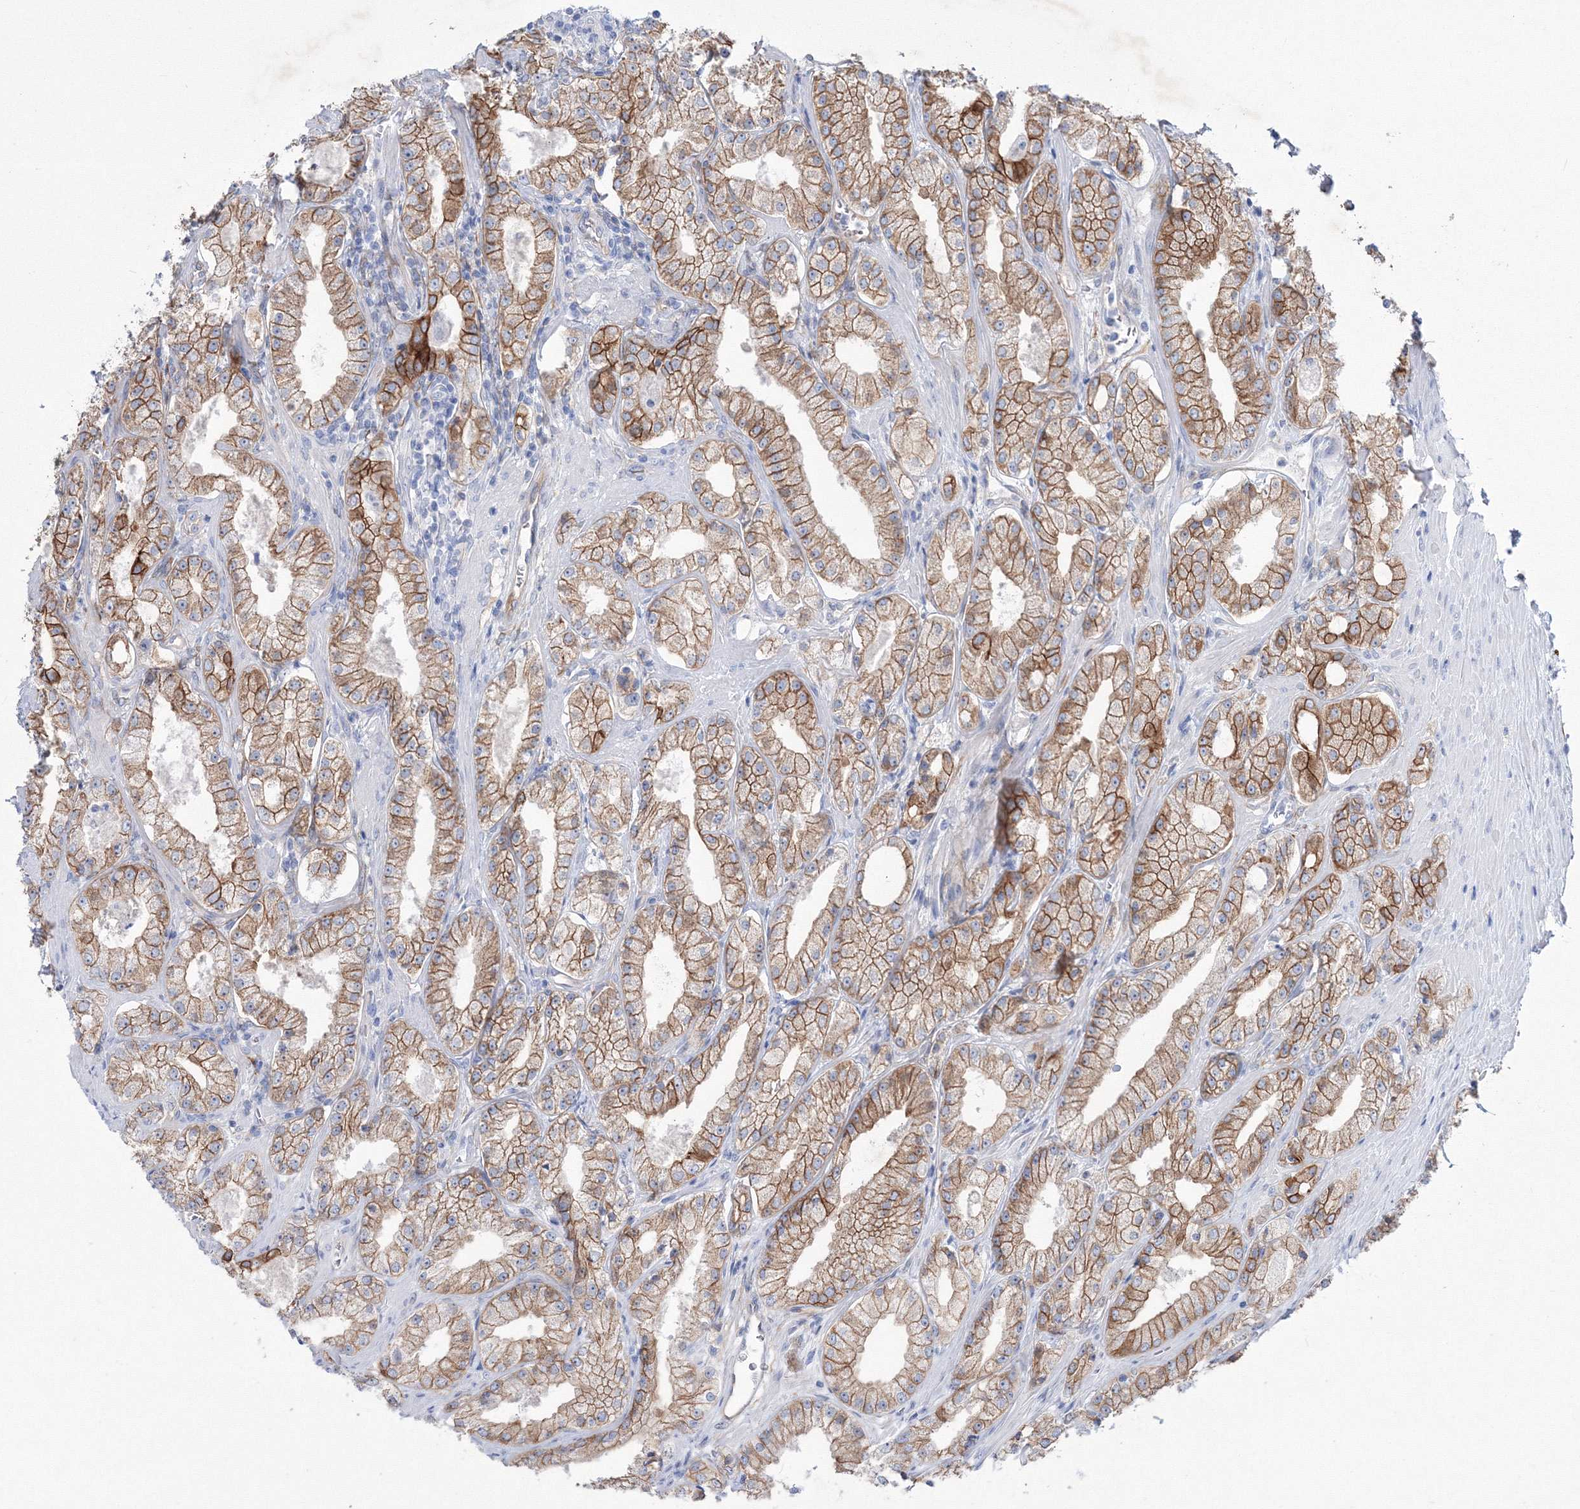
{"staining": {"intensity": "moderate", "quantity": ">75%", "location": "cytoplasmic/membranous"}, "tissue": "prostate cancer", "cell_type": "Tumor cells", "image_type": "cancer", "snomed": [{"axis": "morphology", "description": "Adenocarcinoma, Low grade"}, {"axis": "topography", "description": "Prostate"}], "caption": "Brown immunohistochemical staining in prostate cancer (adenocarcinoma (low-grade)) shows moderate cytoplasmic/membranous expression in about >75% of tumor cells.", "gene": "TMEM139", "patient": {"sex": "male", "age": 69}}